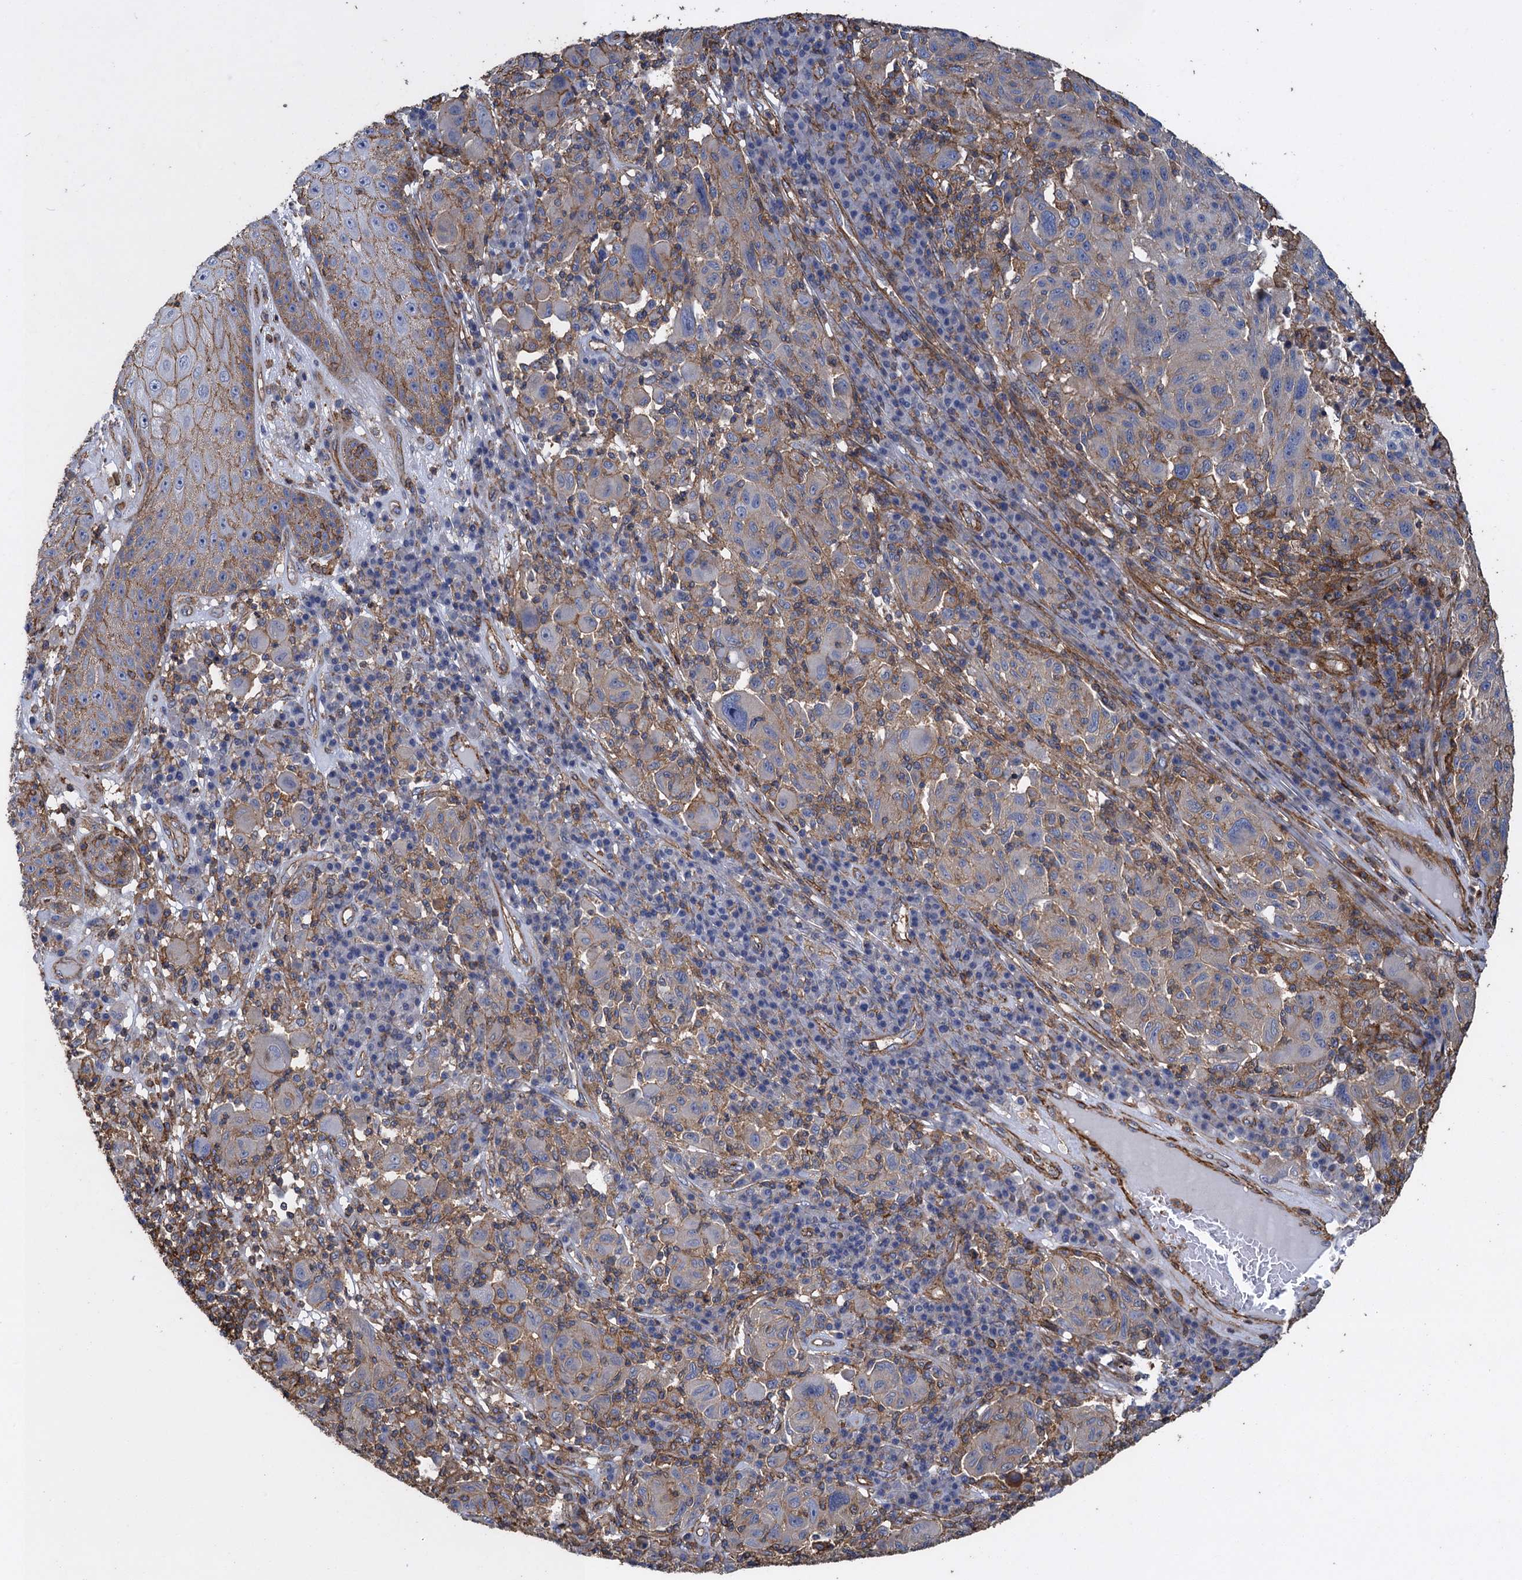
{"staining": {"intensity": "negative", "quantity": "none", "location": "none"}, "tissue": "melanoma", "cell_type": "Tumor cells", "image_type": "cancer", "snomed": [{"axis": "morphology", "description": "Malignant melanoma, NOS"}, {"axis": "topography", "description": "Skin"}], "caption": "Immunohistochemistry micrograph of malignant melanoma stained for a protein (brown), which exhibits no positivity in tumor cells. (IHC, brightfield microscopy, high magnification).", "gene": "PROSER2", "patient": {"sex": "male", "age": 53}}